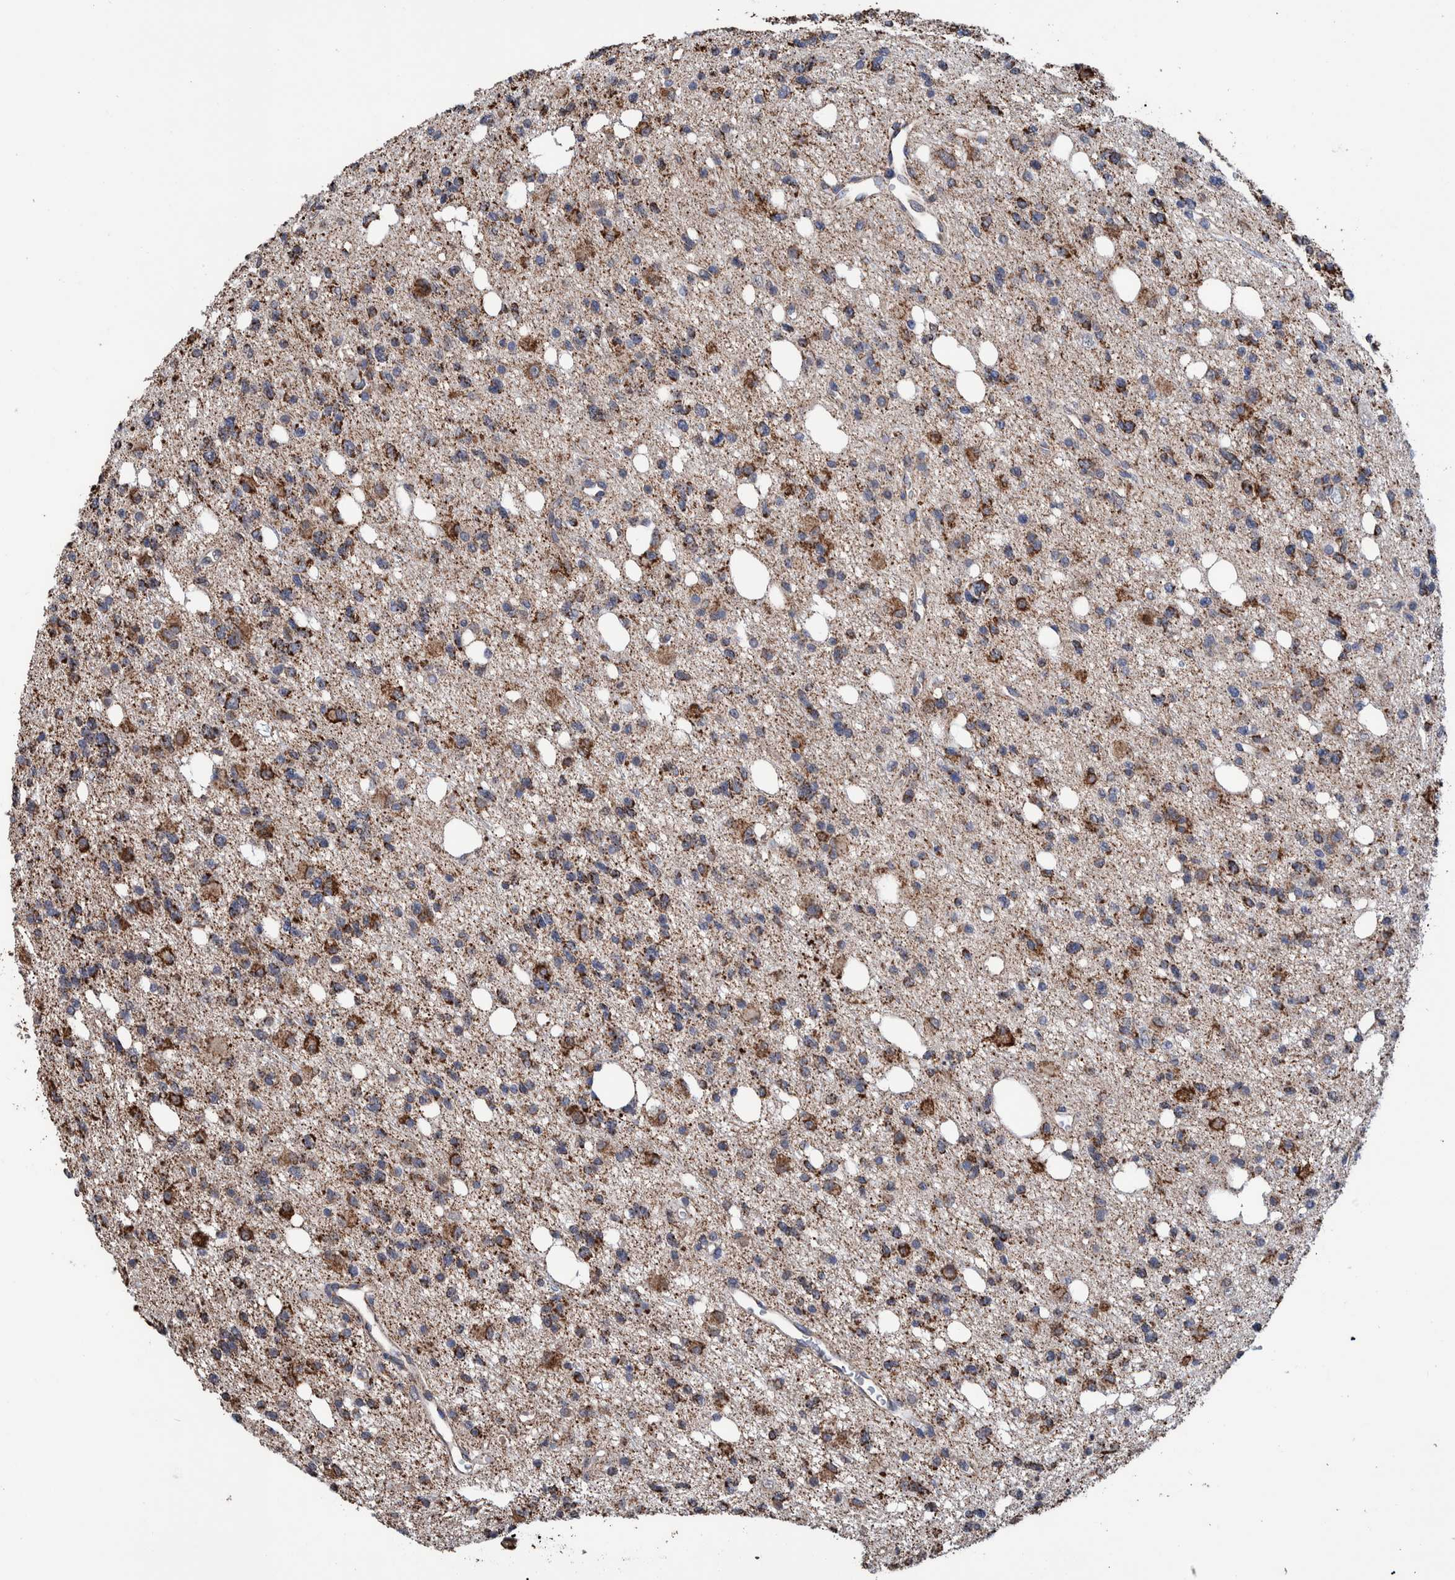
{"staining": {"intensity": "strong", "quantity": "25%-75%", "location": "cytoplasmic/membranous"}, "tissue": "glioma", "cell_type": "Tumor cells", "image_type": "cancer", "snomed": [{"axis": "morphology", "description": "Glioma, malignant, High grade"}, {"axis": "topography", "description": "Brain"}], "caption": "IHC histopathology image of malignant glioma (high-grade) stained for a protein (brown), which reveals high levels of strong cytoplasmic/membranous positivity in approximately 25%-75% of tumor cells.", "gene": "DECR1", "patient": {"sex": "female", "age": 62}}